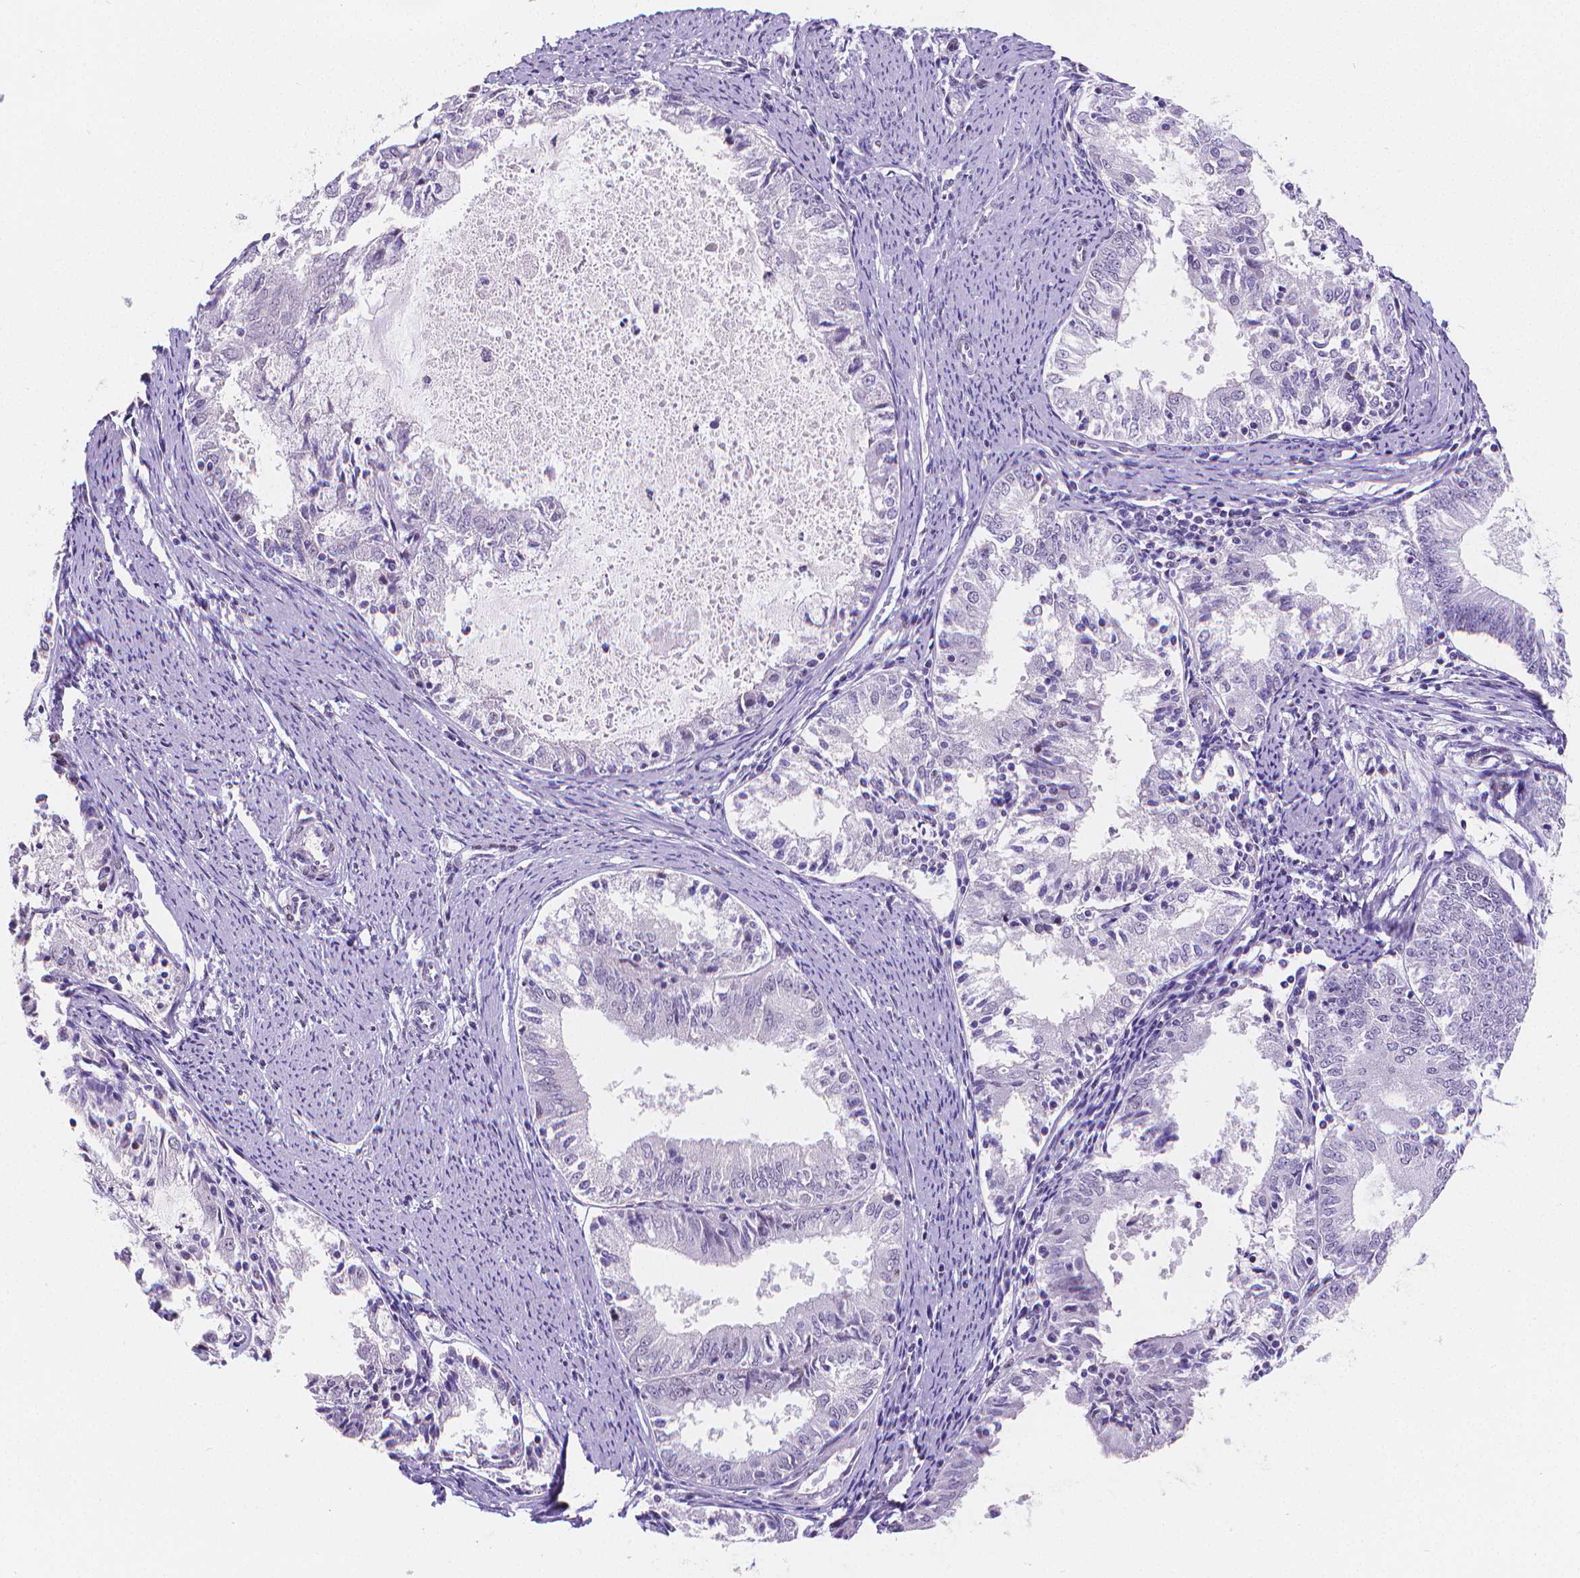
{"staining": {"intensity": "negative", "quantity": "none", "location": "none"}, "tissue": "endometrial cancer", "cell_type": "Tumor cells", "image_type": "cancer", "snomed": [{"axis": "morphology", "description": "Adenocarcinoma, NOS"}, {"axis": "topography", "description": "Endometrium"}], "caption": "A histopathology image of human endometrial adenocarcinoma is negative for staining in tumor cells. (Brightfield microscopy of DAB (3,3'-diaminobenzidine) immunohistochemistry (IHC) at high magnification).", "gene": "MEF2C", "patient": {"sex": "female", "age": 57}}